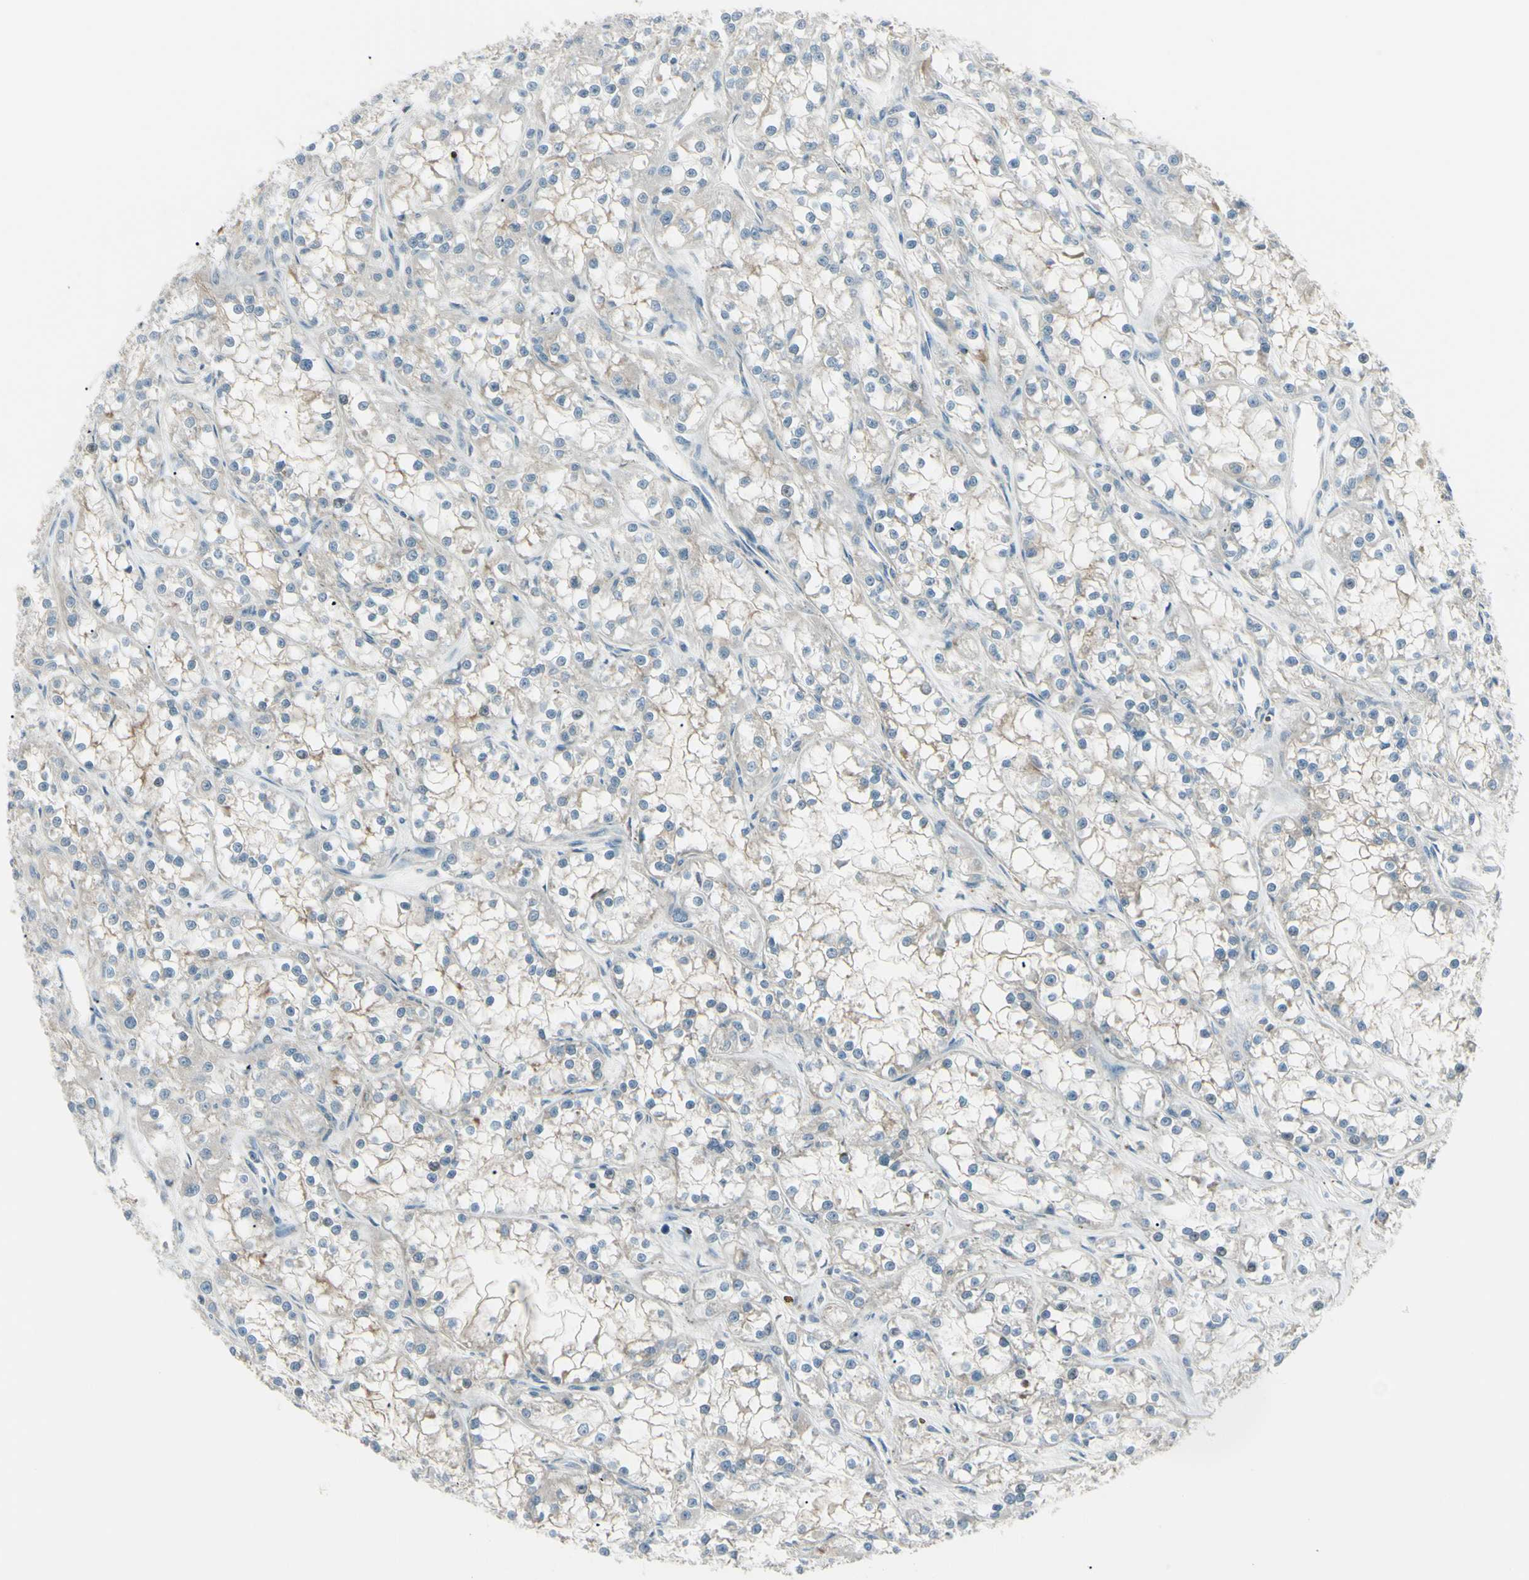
{"staining": {"intensity": "weak", "quantity": "<25%", "location": "cytoplasmic/membranous"}, "tissue": "renal cancer", "cell_type": "Tumor cells", "image_type": "cancer", "snomed": [{"axis": "morphology", "description": "Adenocarcinoma, NOS"}, {"axis": "topography", "description": "Kidney"}], "caption": "Immunohistochemical staining of renal cancer (adenocarcinoma) reveals no significant staining in tumor cells.", "gene": "LMTK2", "patient": {"sex": "female", "age": 52}}